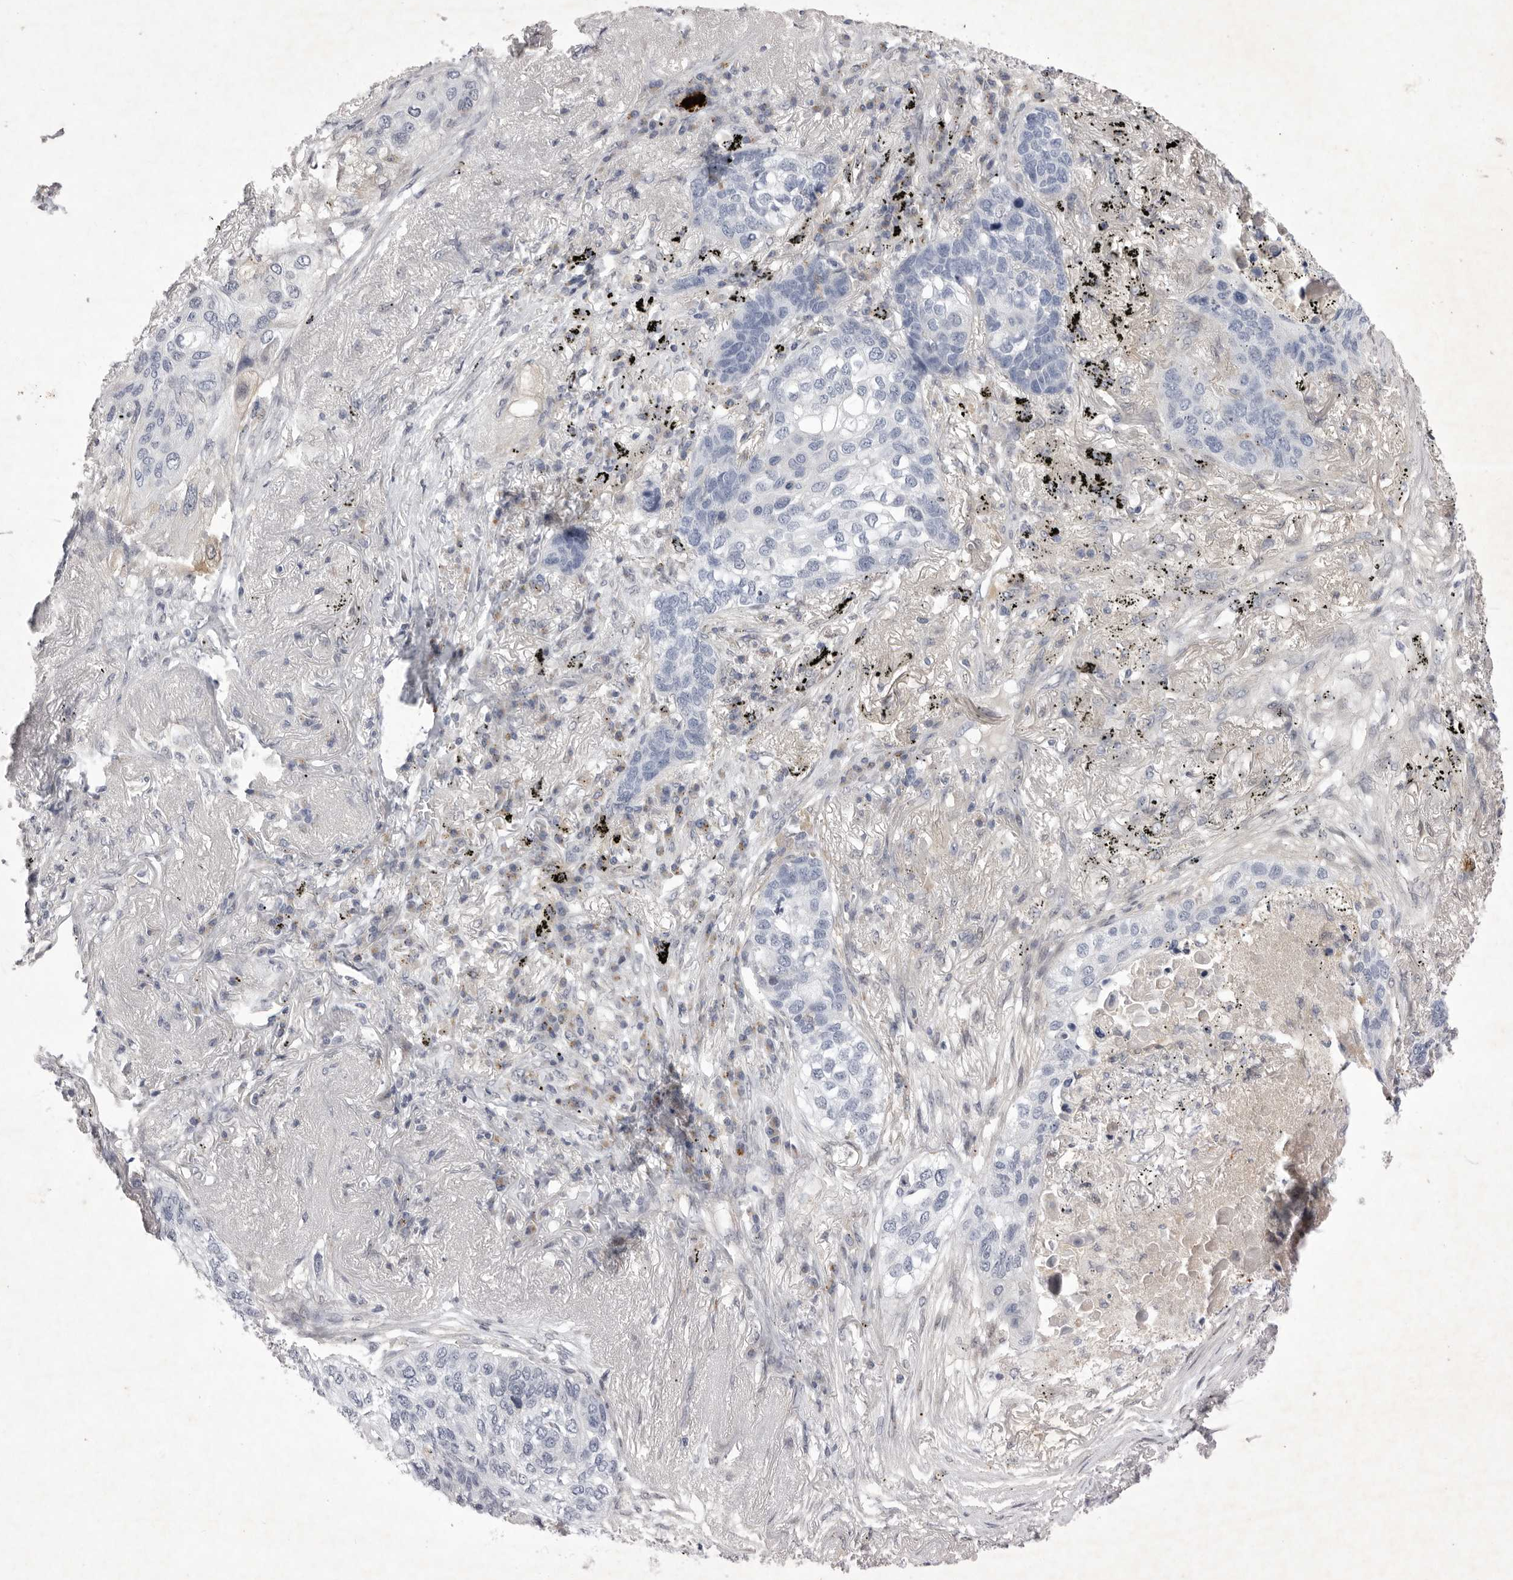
{"staining": {"intensity": "negative", "quantity": "none", "location": "none"}, "tissue": "lung cancer", "cell_type": "Tumor cells", "image_type": "cancer", "snomed": [{"axis": "morphology", "description": "Squamous cell carcinoma, NOS"}, {"axis": "topography", "description": "Lung"}], "caption": "Tumor cells are negative for protein expression in human lung squamous cell carcinoma. (Brightfield microscopy of DAB immunohistochemistry at high magnification).", "gene": "SIGLEC10", "patient": {"sex": "female", "age": 63}}